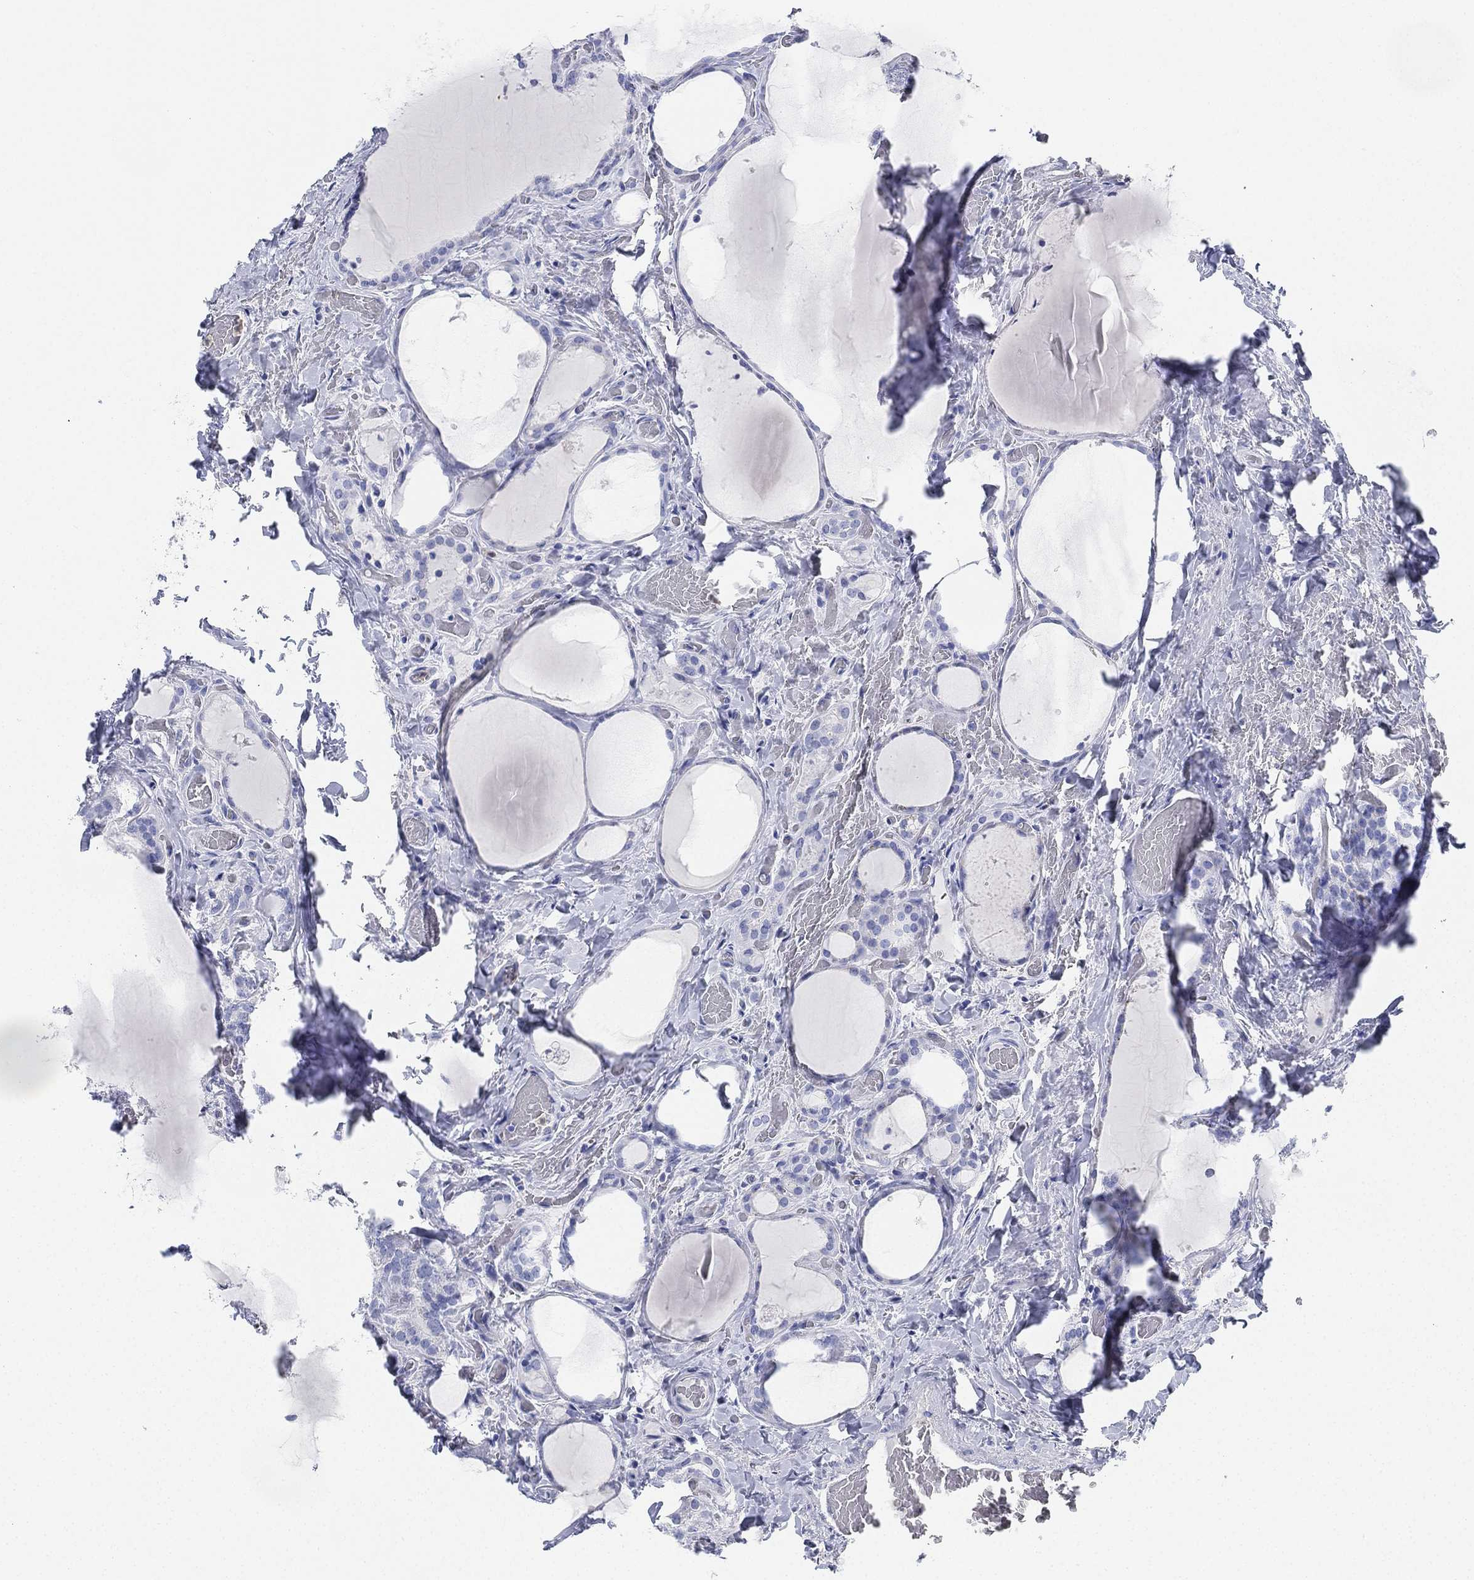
{"staining": {"intensity": "negative", "quantity": "none", "location": "none"}, "tissue": "thyroid cancer", "cell_type": "Tumor cells", "image_type": "cancer", "snomed": [{"axis": "morphology", "description": "Papillary adenocarcinoma, NOS"}, {"axis": "topography", "description": "Thyroid gland"}], "caption": "The image reveals no staining of tumor cells in thyroid papillary adenocarcinoma. Nuclei are stained in blue.", "gene": "DEFB121", "patient": {"sex": "female", "age": 39}}